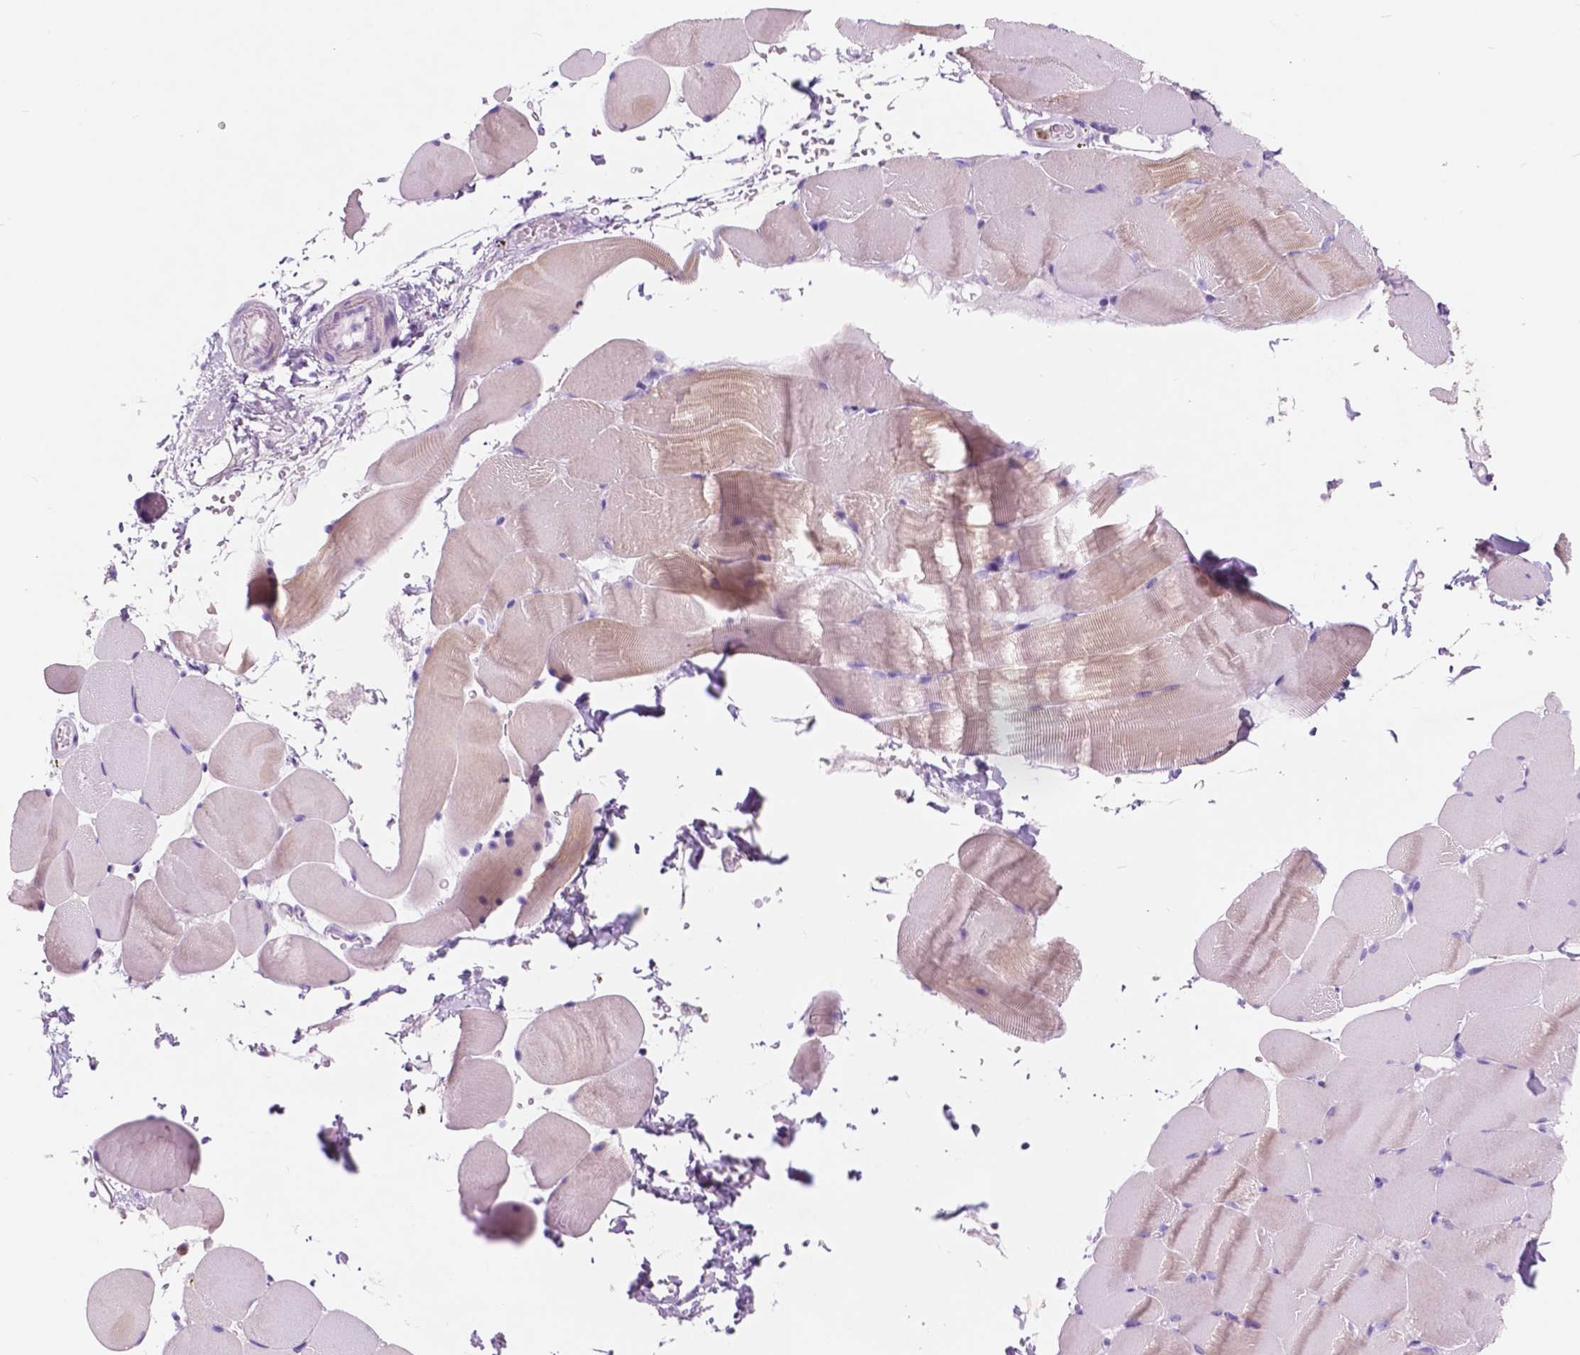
{"staining": {"intensity": "weak", "quantity": "<25%", "location": "cytoplasmic/membranous"}, "tissue": "skeletal muscle", "cell_type": "Myocytes", "image_type": "normal", "snomed": [{"axis": "morphology", "description": "Normal tissue, NOS"}, {"axis": "topography", "description": "Skeletal muscle"}], "caption": "Histopathology image shows no protein expression in myocytes of unremarkable skeletal muscle. The staining was performed using DAB to visualize the protein expression in brown, while the nuclei were stained in blue with hematoxylin (Magnification: 20x).", "gene": "CUZD1", "patient": {"sex": "female", "age": 37}}